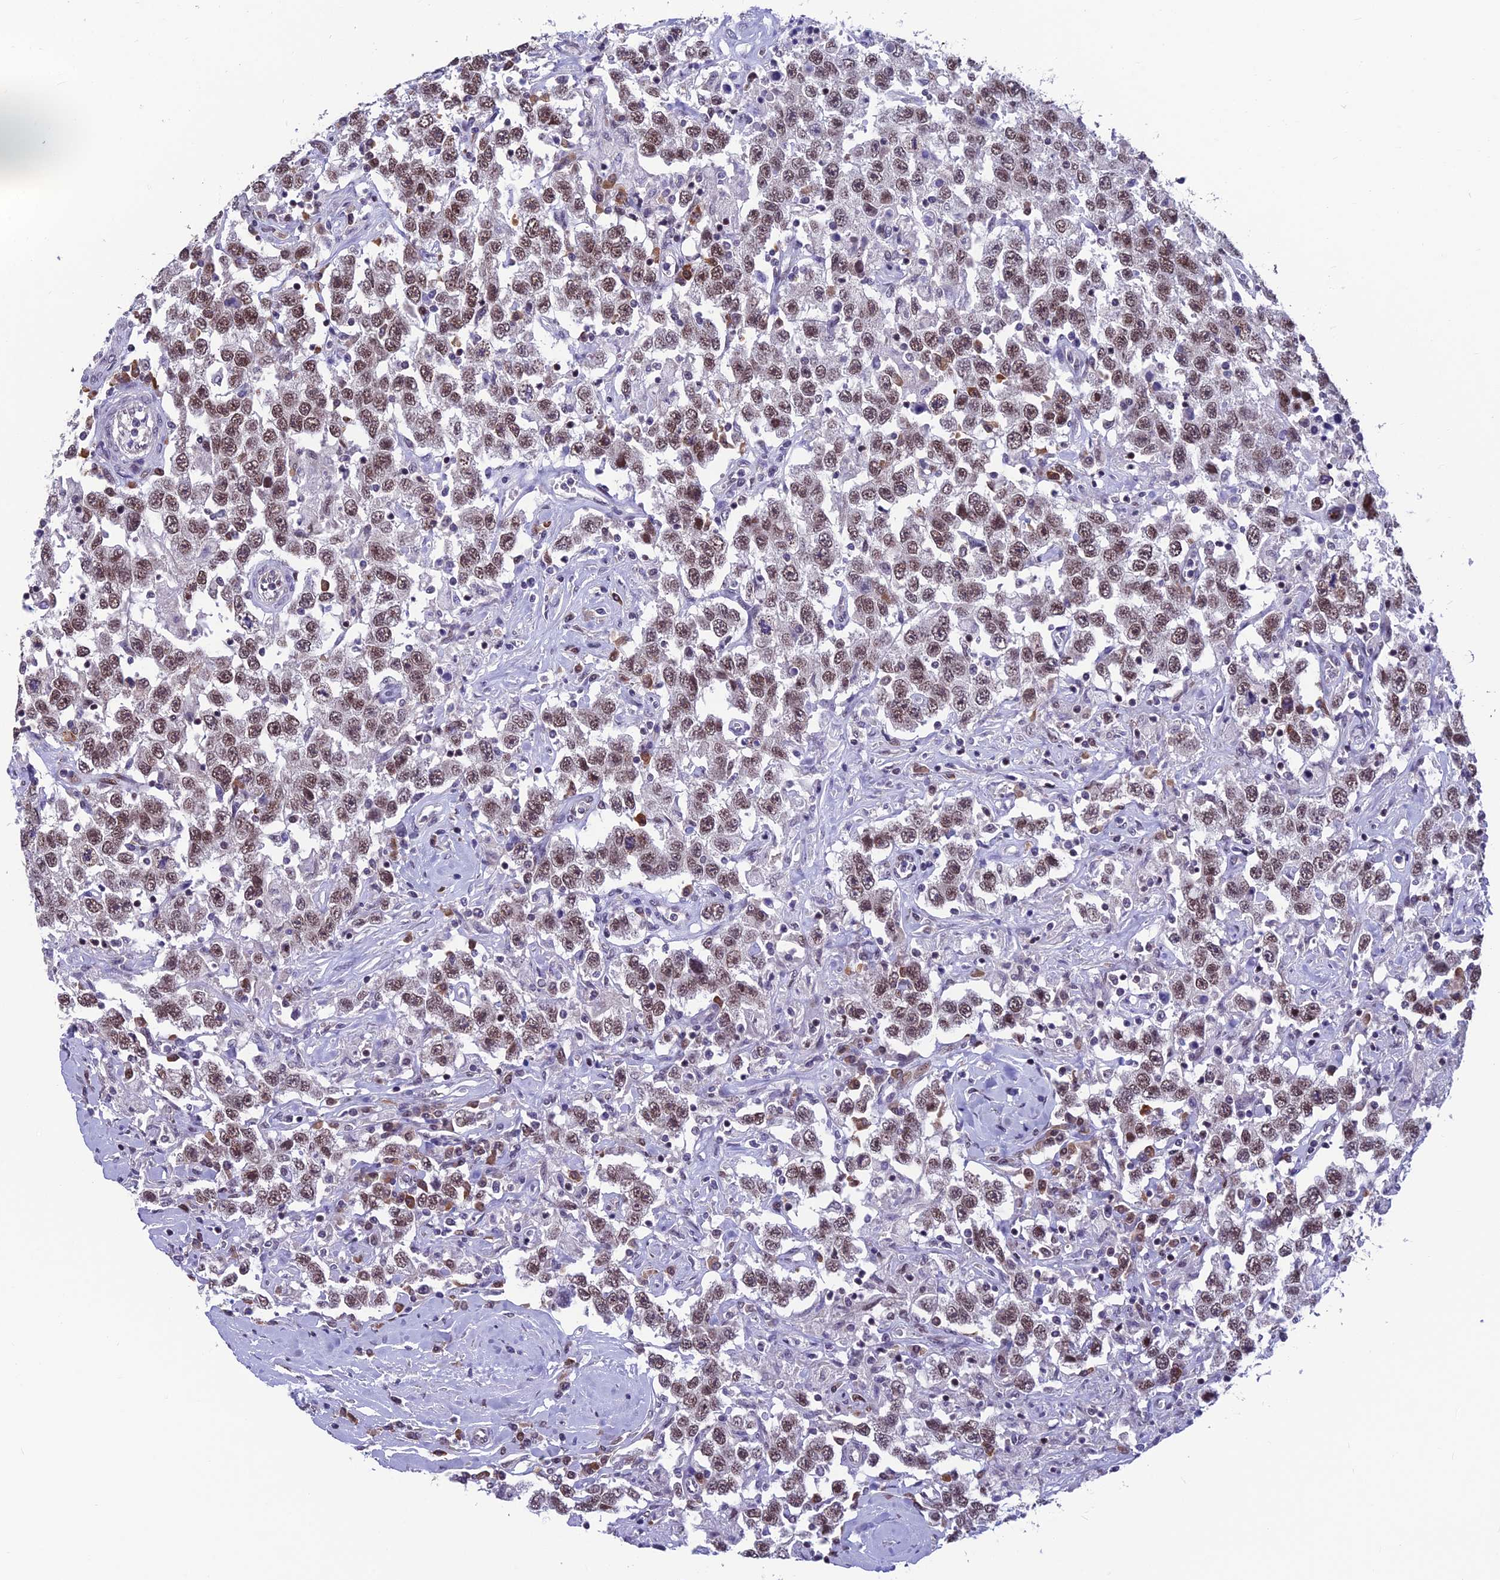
{"staining": {"intensity": "moderate", "quantity": ">75%", "location": "nuclear"}, "tissue": "testis cancer", "cell_type": "Tumor cells", "image_type": "cancer", "snomed": [{"axis": "morphology", "description": "Seminoma, NOS"}, {"axis": "topography", "description": "Testis"}], "caption": "Moderate nuclear staining for a protein is present in about >75% of tumor cells of testis seminoma using IHC.", "gene": "KIAA1191", "patient": {"sex": "male", "age": 41}}